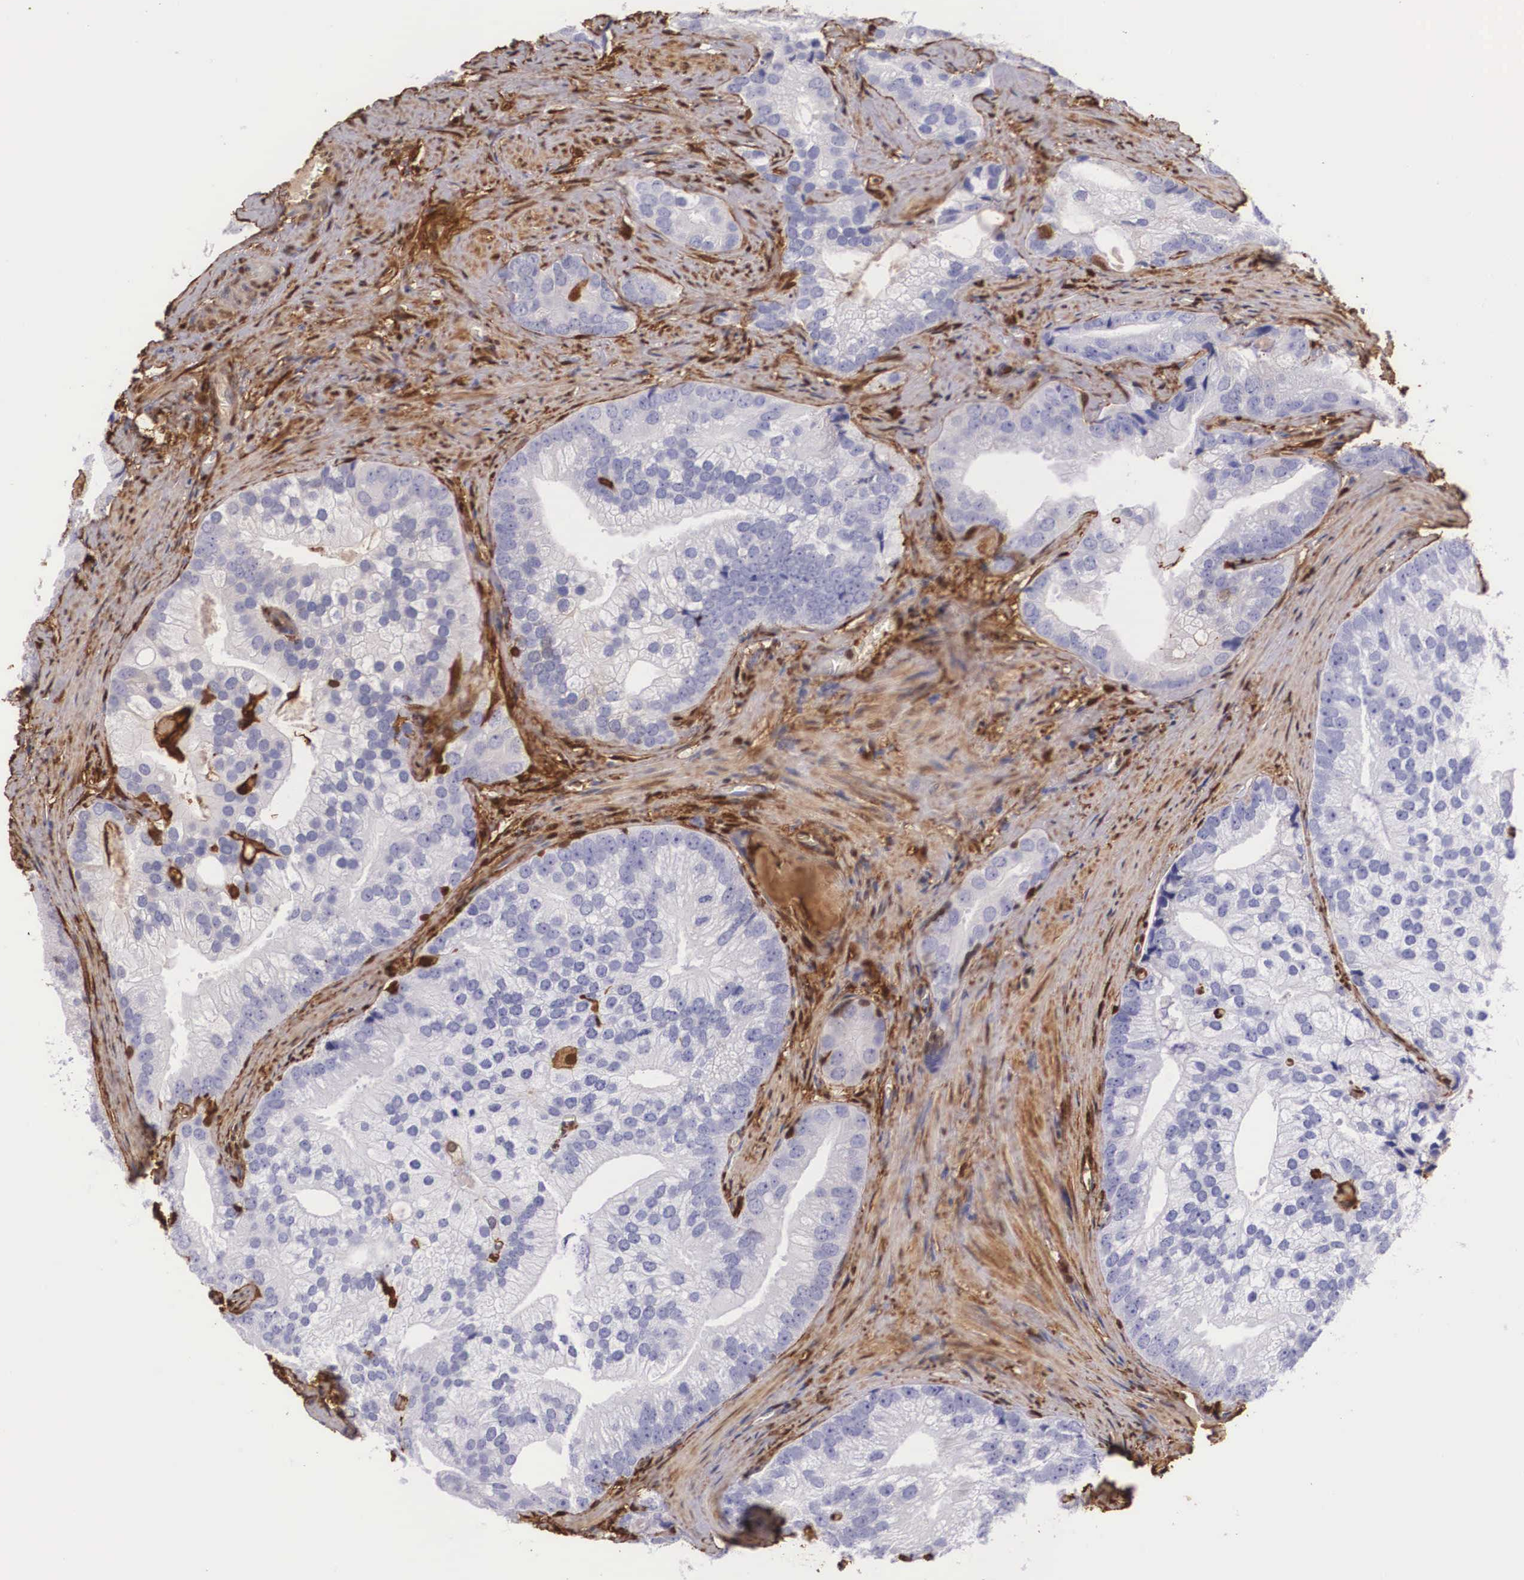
{"staining": {"intensity": "negative", "quantity": "none", "location": "none"}, "tissue": "prostate cancer", "cell_type": "Tumor cells", "image_type": "cancer", "snomed": [{"axis": "morphology", "description": "Adenocarcinoma, Low grade"}, {"axis": "topography", "description": "Prostate"}], "caption": "A micrograph of prostate low-grade adenocarcinoma stained for a protein reveals no brown staining in tumor cells. Nuclei are stained in blue.", "gene": "LGALS1", "patient": {"sex": "male", "age": 71}}